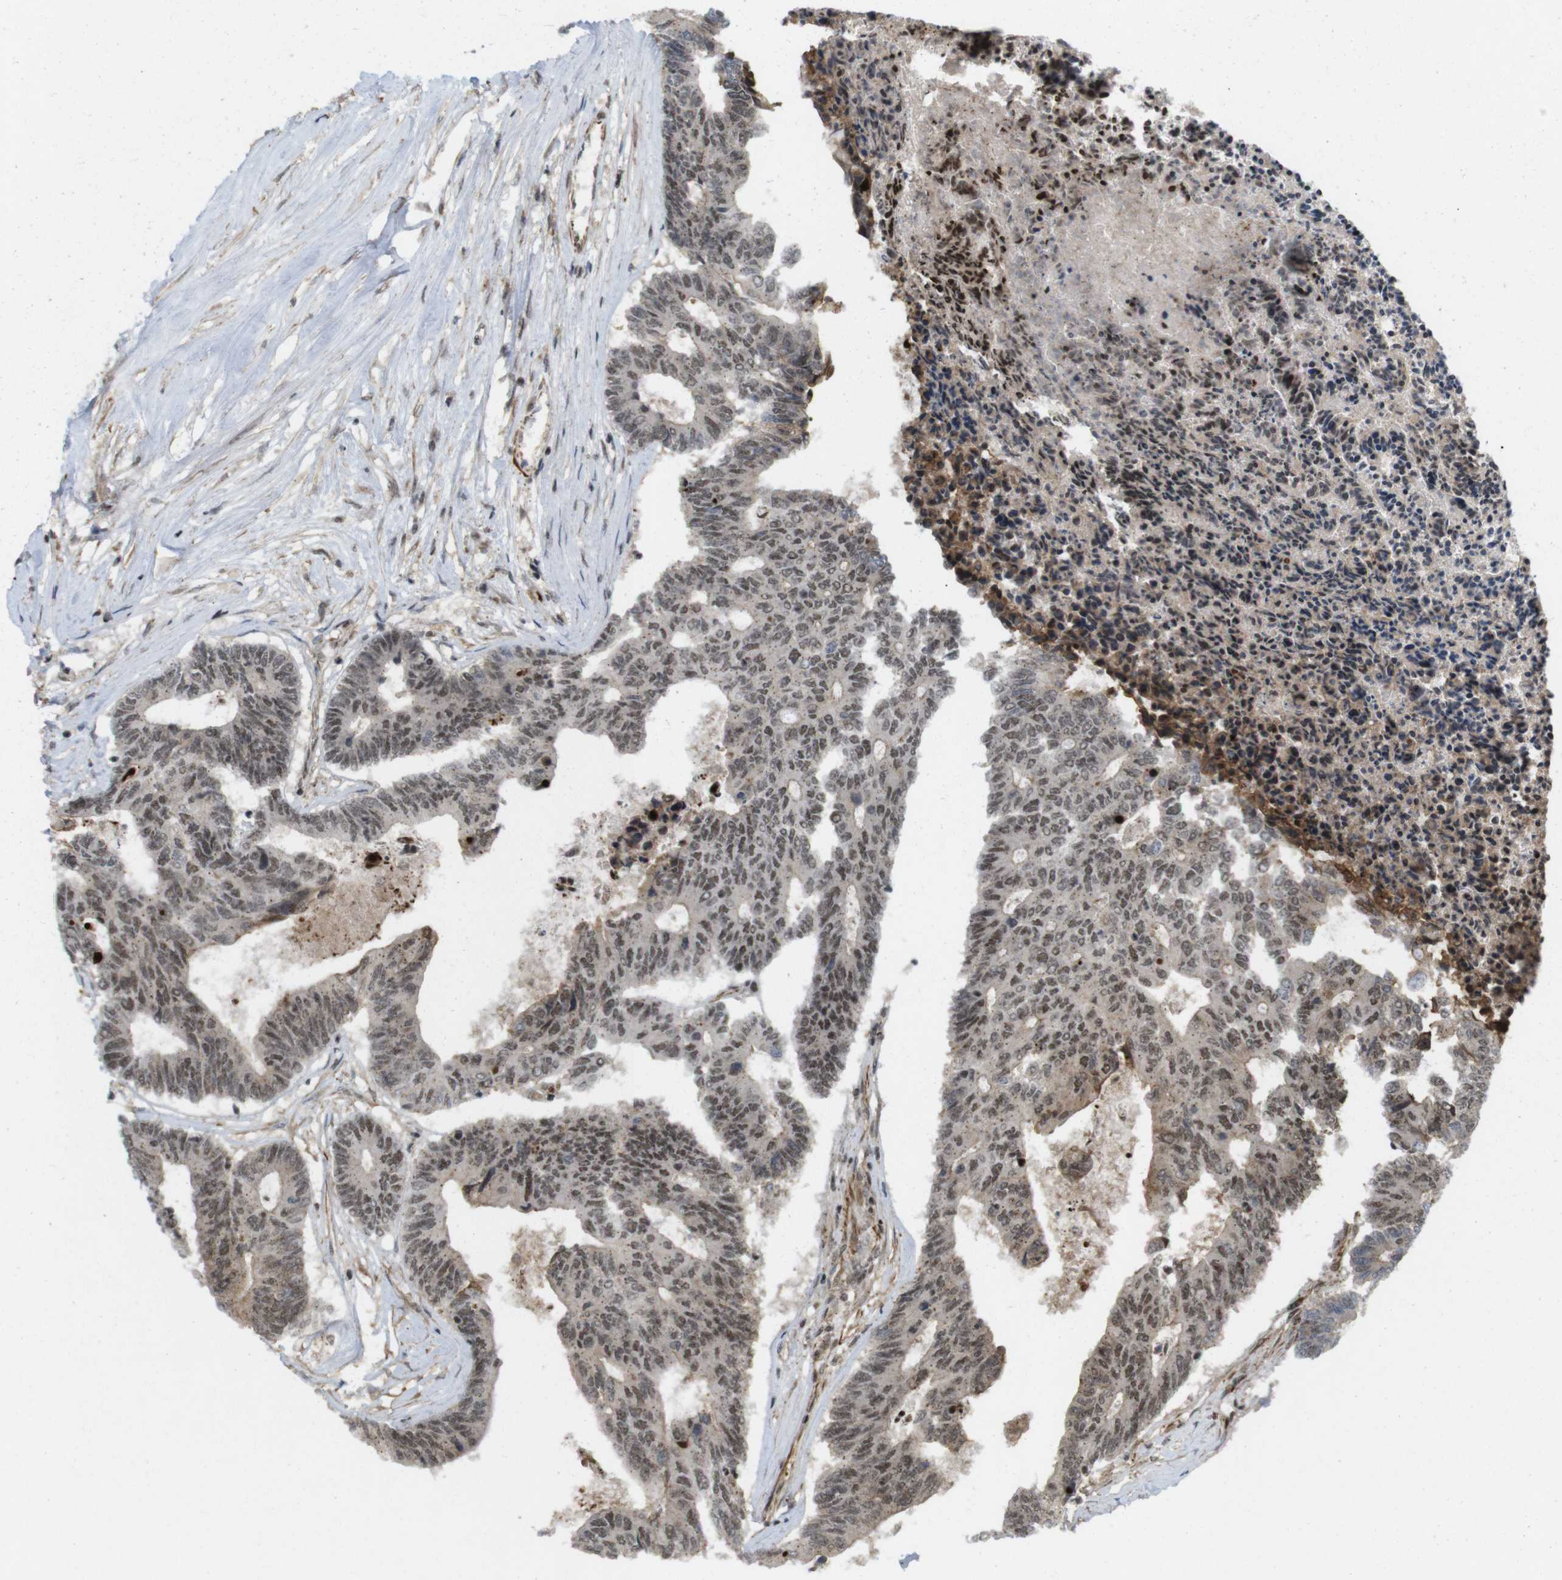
{"staining": {"intensity": "moderate", "quantity": ">75%", "location": "nuclear"}, "tissue": "colorectal cancer", "cell_type": "Tumor cells", "image_type": "cancer", "snomed": [{"axis": "morphology", "description": "Adenocarcinoma, NOS"}, {"axis": "topography", "description": "Rectum"}], "caption": "Immunohistochemical staining of human colorectal adenocarcinoma shows medium levels of moderate nuclear protein positivity in approximately >75% of tumor cells. Using DAB (brown) and hematoxylin (blue) stains, captured at high magnification using brightfield microscopy.", "gene": "SP2", "patient": {"sex": "male", "age": 63}}